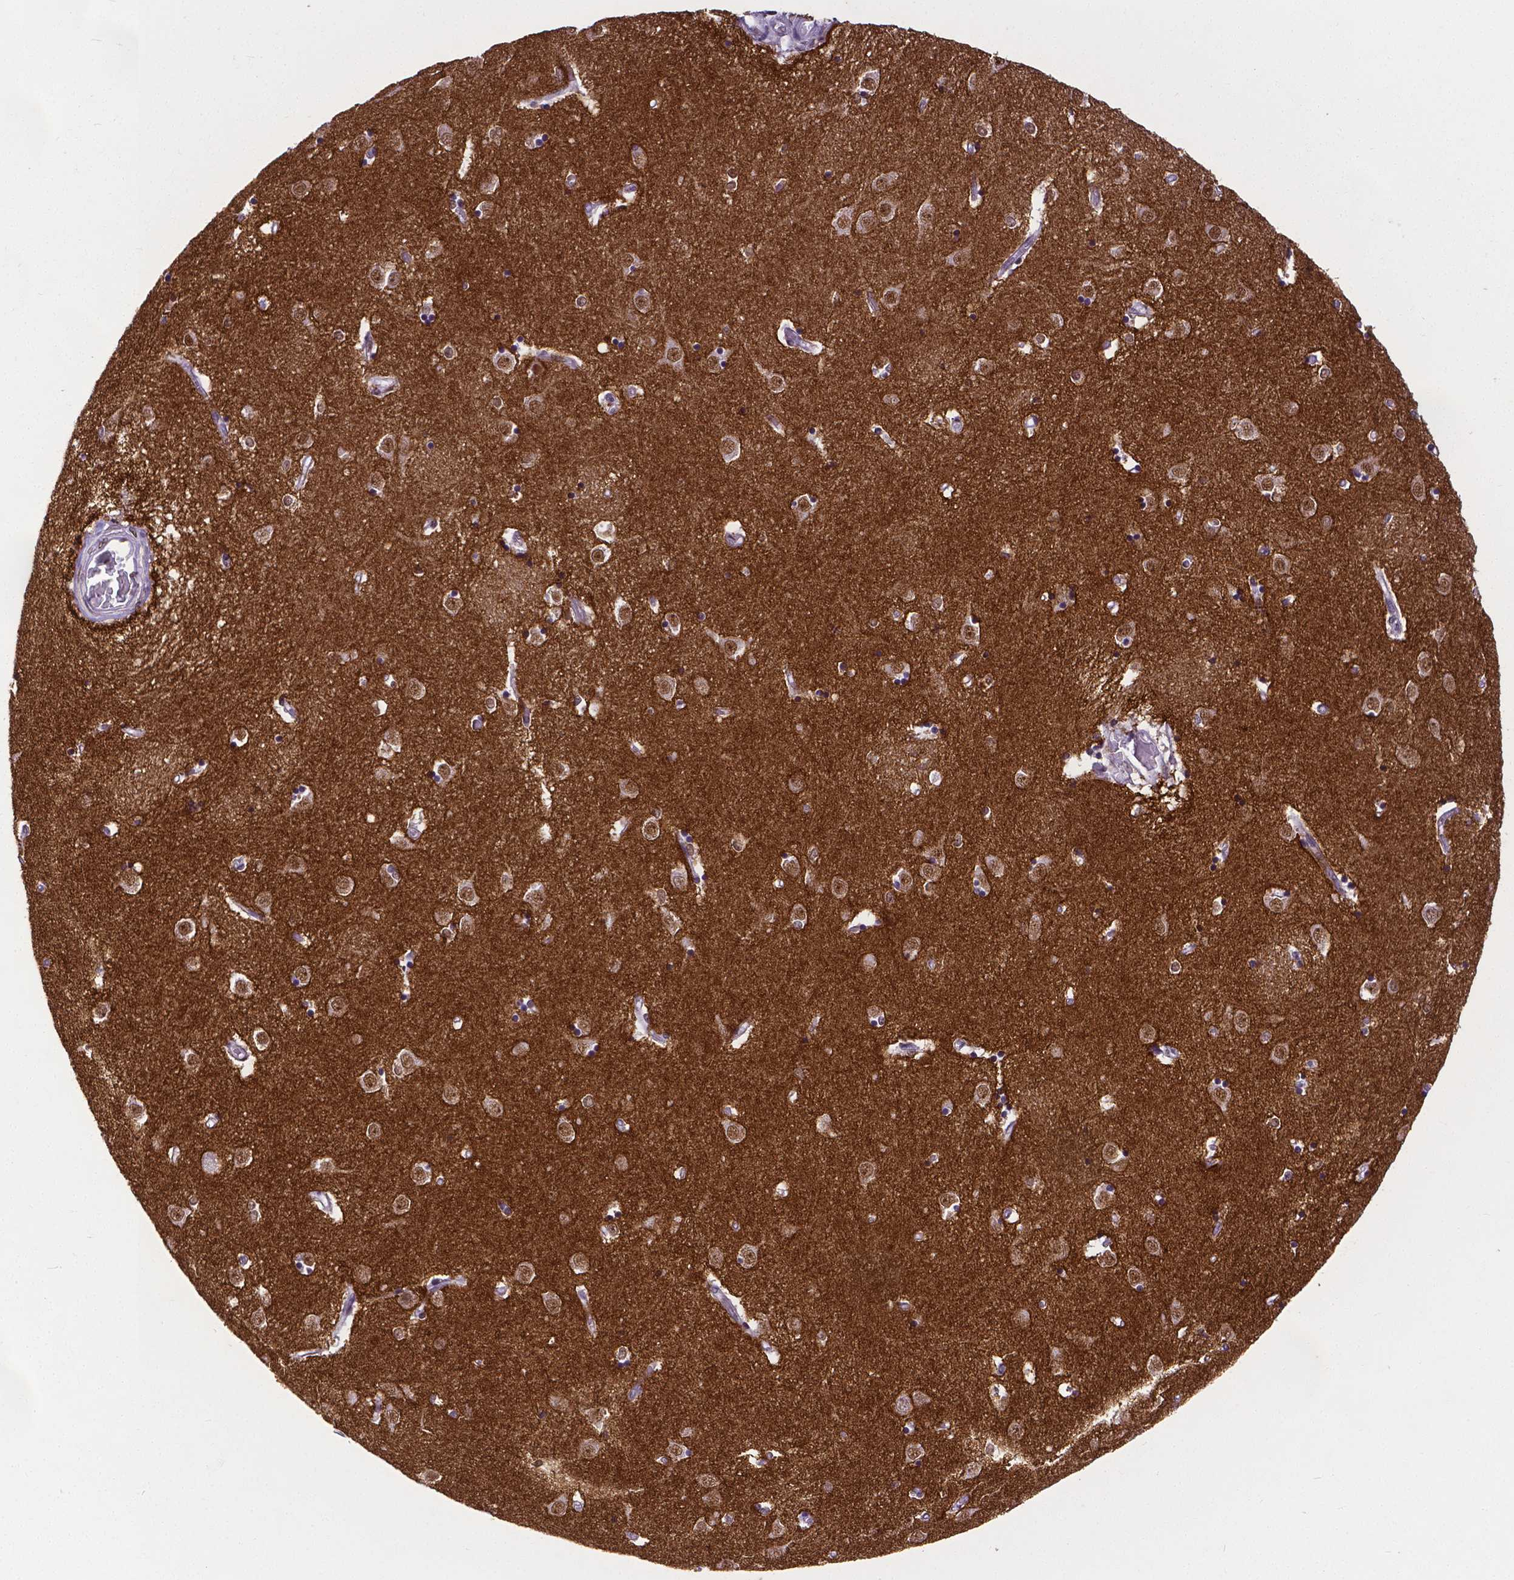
{"staining": {"intensity": "negative", "quantity": "none", "location": "none"}, "tissue": "caudate", "cell_type": "Glial cells", "image_type": "normal", "snomed": [{"axis": "morphology", "description": "Normal tissue, NOS"}, {"axis": "topography", "description": "Lateral ventricle wall"}], "caption": "This is an immunohistochemistry (IHC) histopathology image of normal caudate. There is no expression in glial cells.", "gene": "ATRX", "patient": {"sex": "male", "age": 54}}